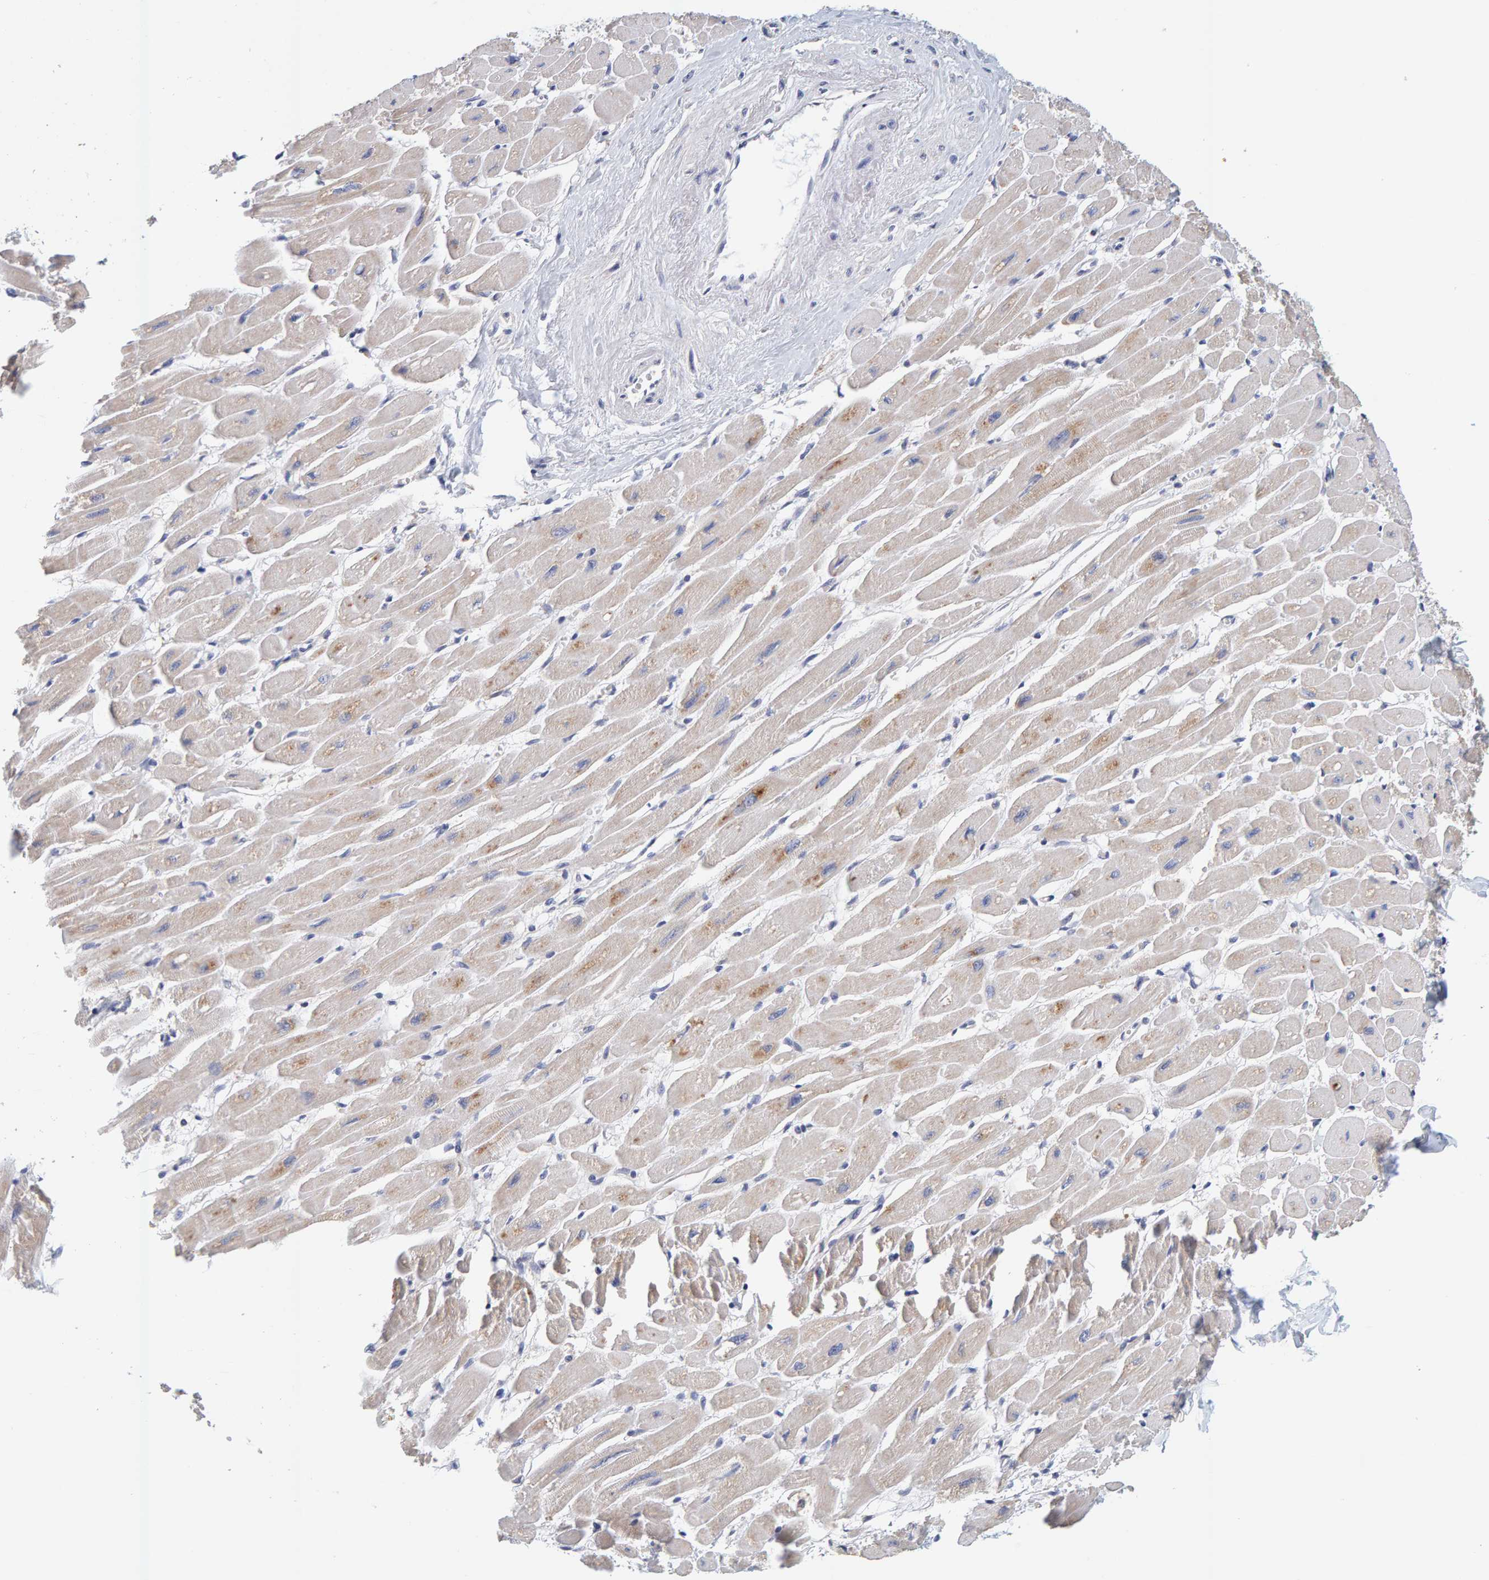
{"staining": {"intensity": "moderate", "quantity": "25%-75%", "location": "cytoplasmic/membranous"}, "tissue": "heart muscle", "cell_type": "Cardiomyocytes", "image_type": "normal", "snomed": [{"axis": "morphology", "description": "Normal tissue, NOS"}, {"axis": "topography", "description": "Heart"}], "caption": "IHC image of unremarkable heart muscle: human heart muscle stained using immunohistochemistry (IHC) exhibits medium levels of moderate protein expression localized specifically in the cytoplasmic/membranous of cardiomyocytes, appearing as a cytoplasmic/membranous brown color.", "gene": "SGPL1", "patient": {"sex": "female", "age": 54}}